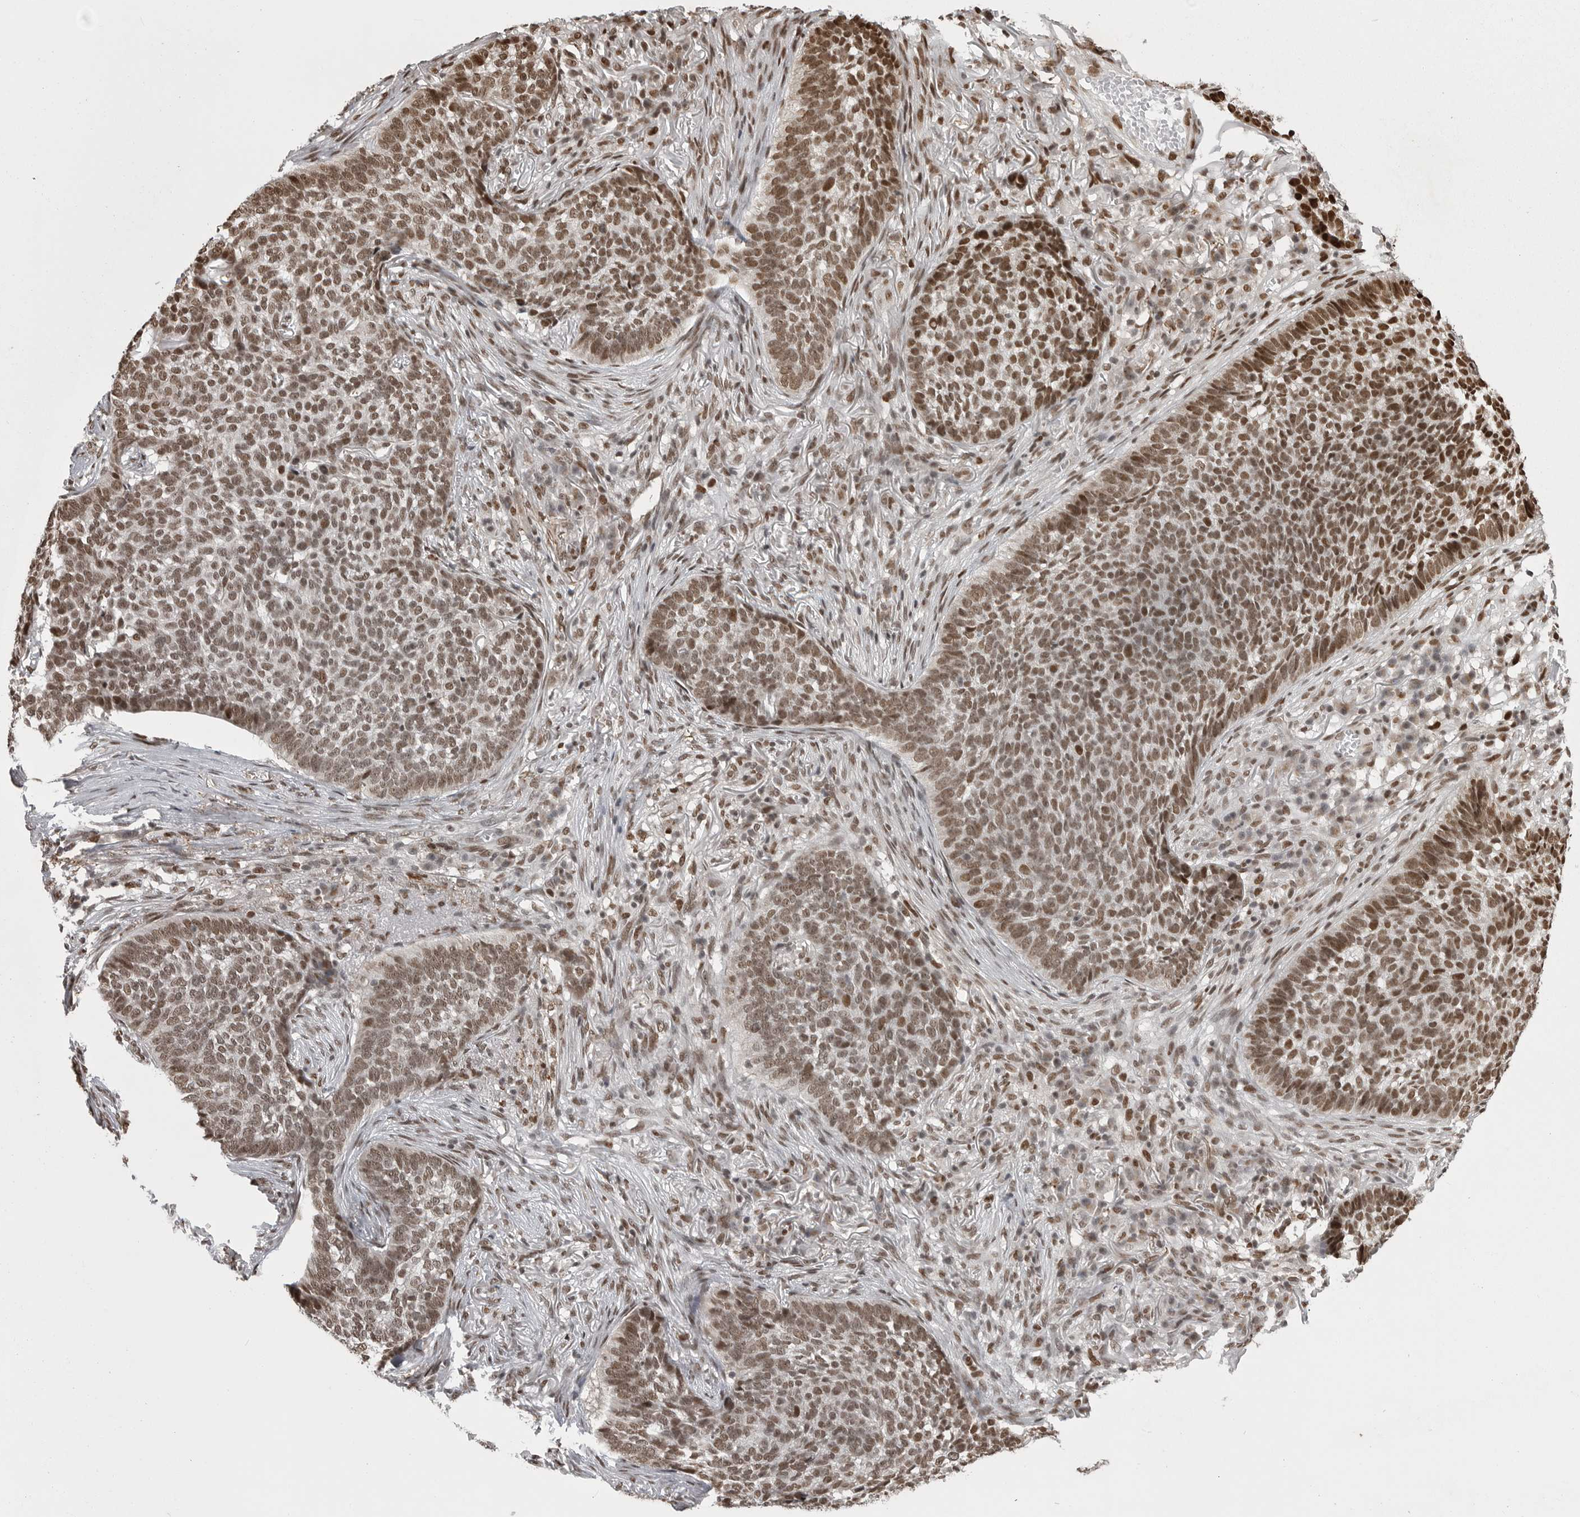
{"staining": {"intensity": "moderate", "quantity": ">75%", "location": "nuclear"}, "tissue": "skin cancer", "cell_type": "Tumor cells", "image_type": "cancer", "snomed": [{"axis": "morphology", "description": "Basal cell carcinoma"}, {"axis": "topography", "description": "Skin"}], "caption": "The immunohistochemical stain shows moderate nuclear positivity in tumor cells of skin cancer (basal cell carcinoma) tissue.", "gene": "YAF2", "patient": {"sex": "male", "age": 85}}